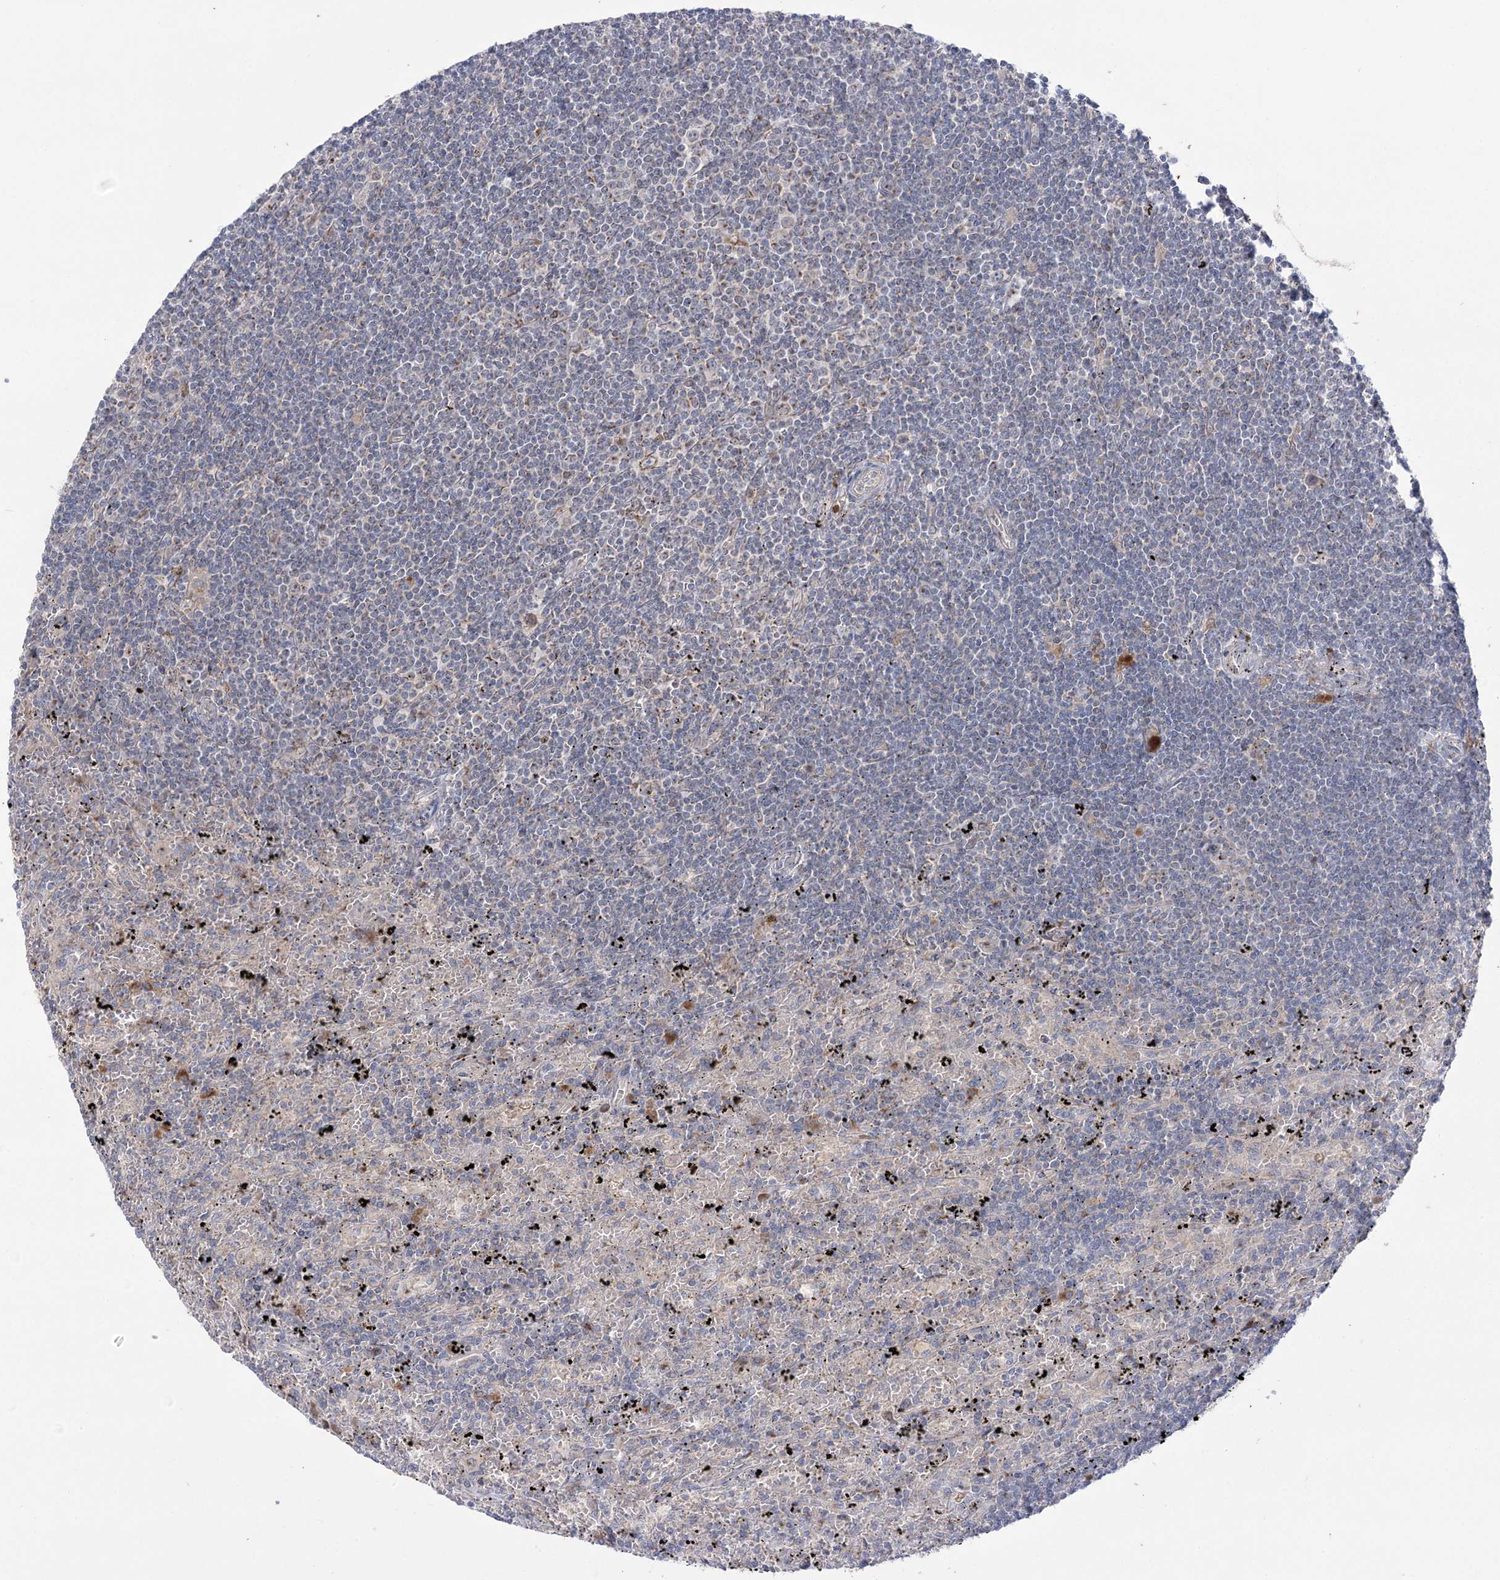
{"staining": {"intensity": "negative", "quantity": "none", "location": "none"}, "tissue": "lymphoma", "cell_type": "Tumor cells", "image_type": "cancer", "snomed": [{"axis": "morphology", "description": "Malignant lymphoma, non-Hodgkin's type, Low grade"}, {"axis": "topography", "description": "Spleen"}], "caption": "A high-resolution micrograph shows immunohistochemistry staining of low-grade malignant lymphoma, non-Hodgkin's type, which reveals no significant staining in tumor cells.", "gene": "GBF1", "patient": {"sex": "male", "age": 76}}